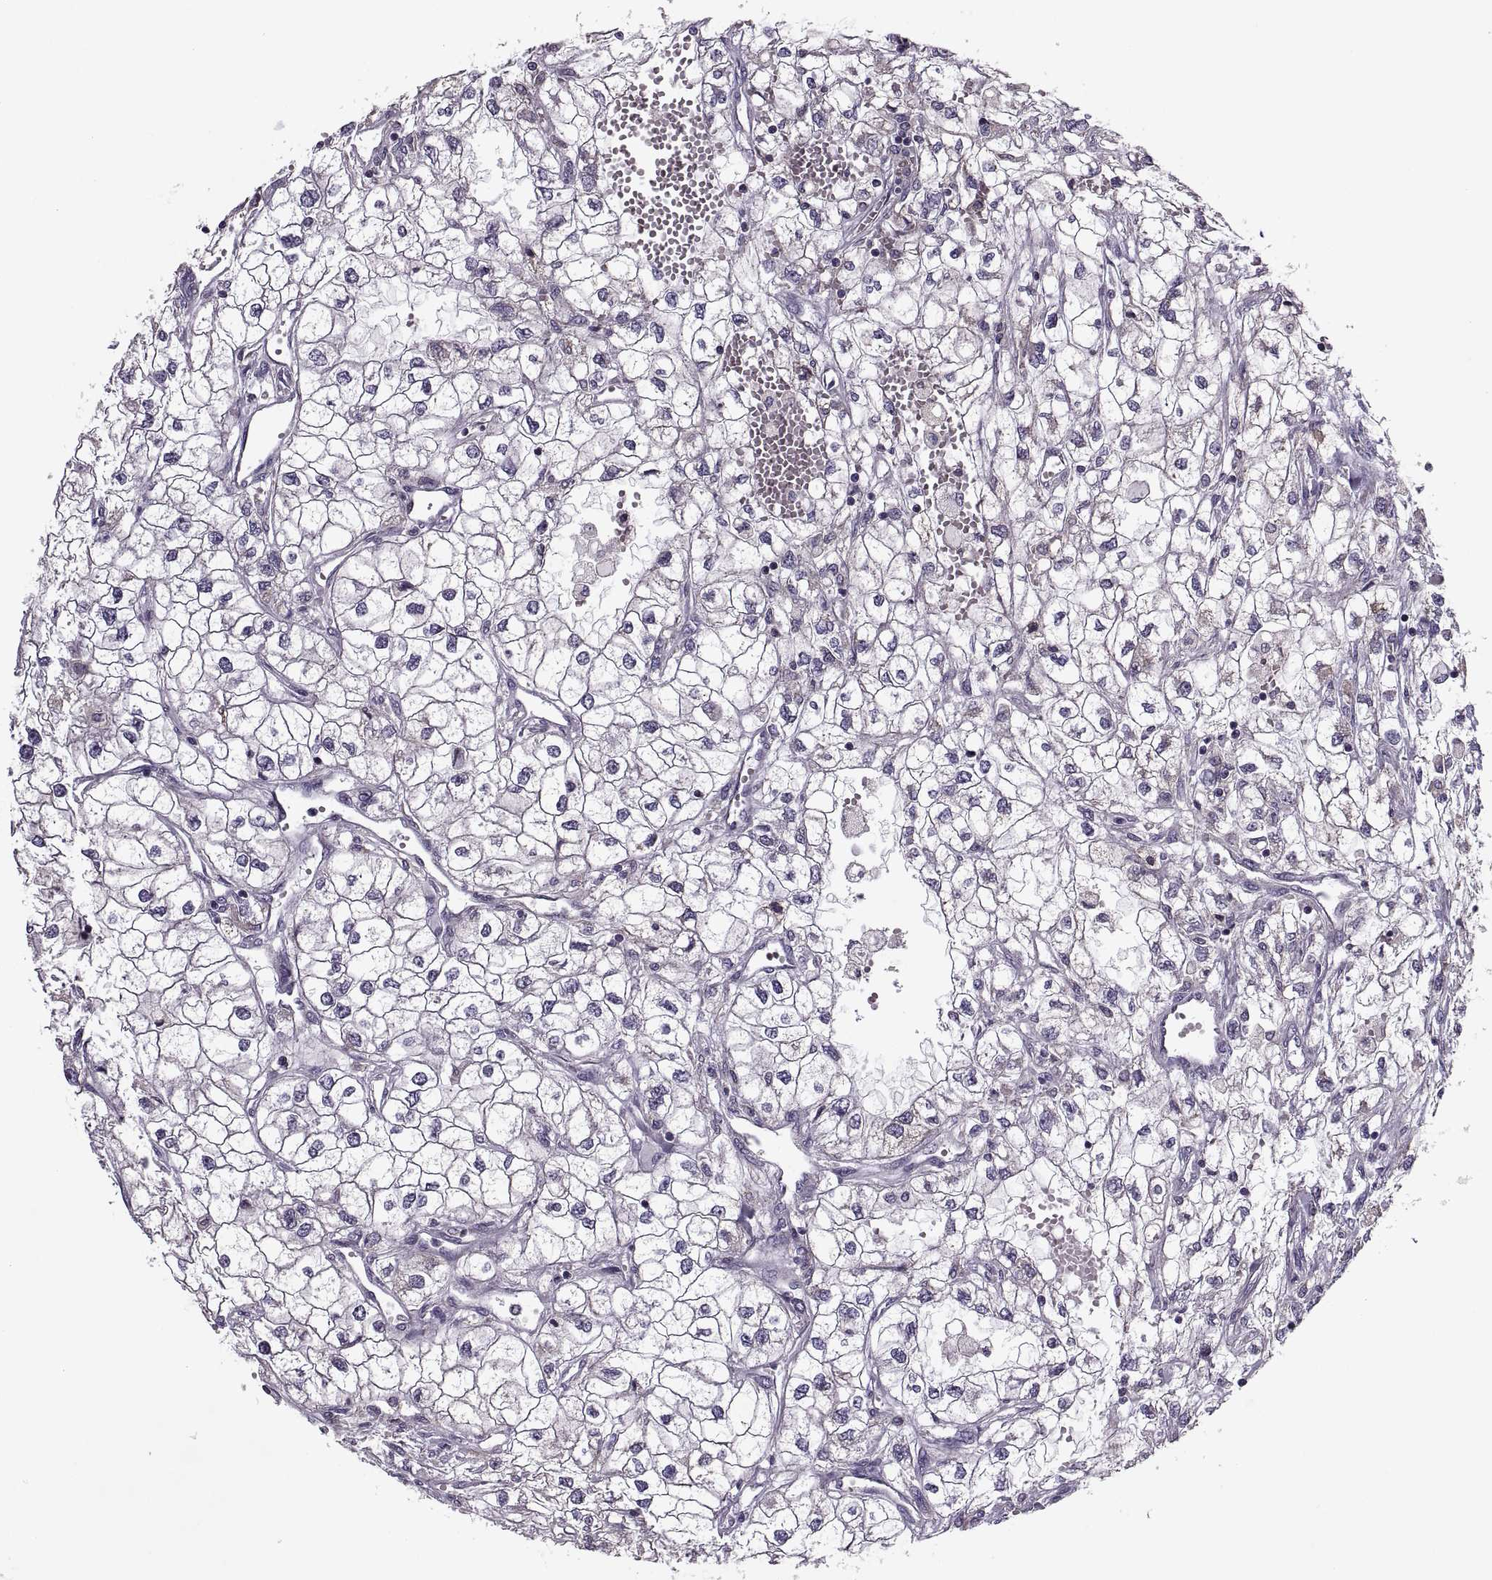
{"staining": {"intensity": "moderate", "quantity": "<25%", "location": "cytoplasmic/membranous"}, "tissue": "renal cancer", "cell_type": "Tumor cells", "image_type": "cancer", "snomed": [{"axis": "morphology", "description": "Adenocarcinoma, NOS"}, {"axis": "topography", "description": "Kidney"}], "caption": "Adenocarcinoma (renal) was stained to show a protein in brown. There is low levels of moderate cytoplasmic/membranous positivity in about <25% of tumor cells.", "gene": "LETM2", "patient": {"sex": "male", "age": 59}}